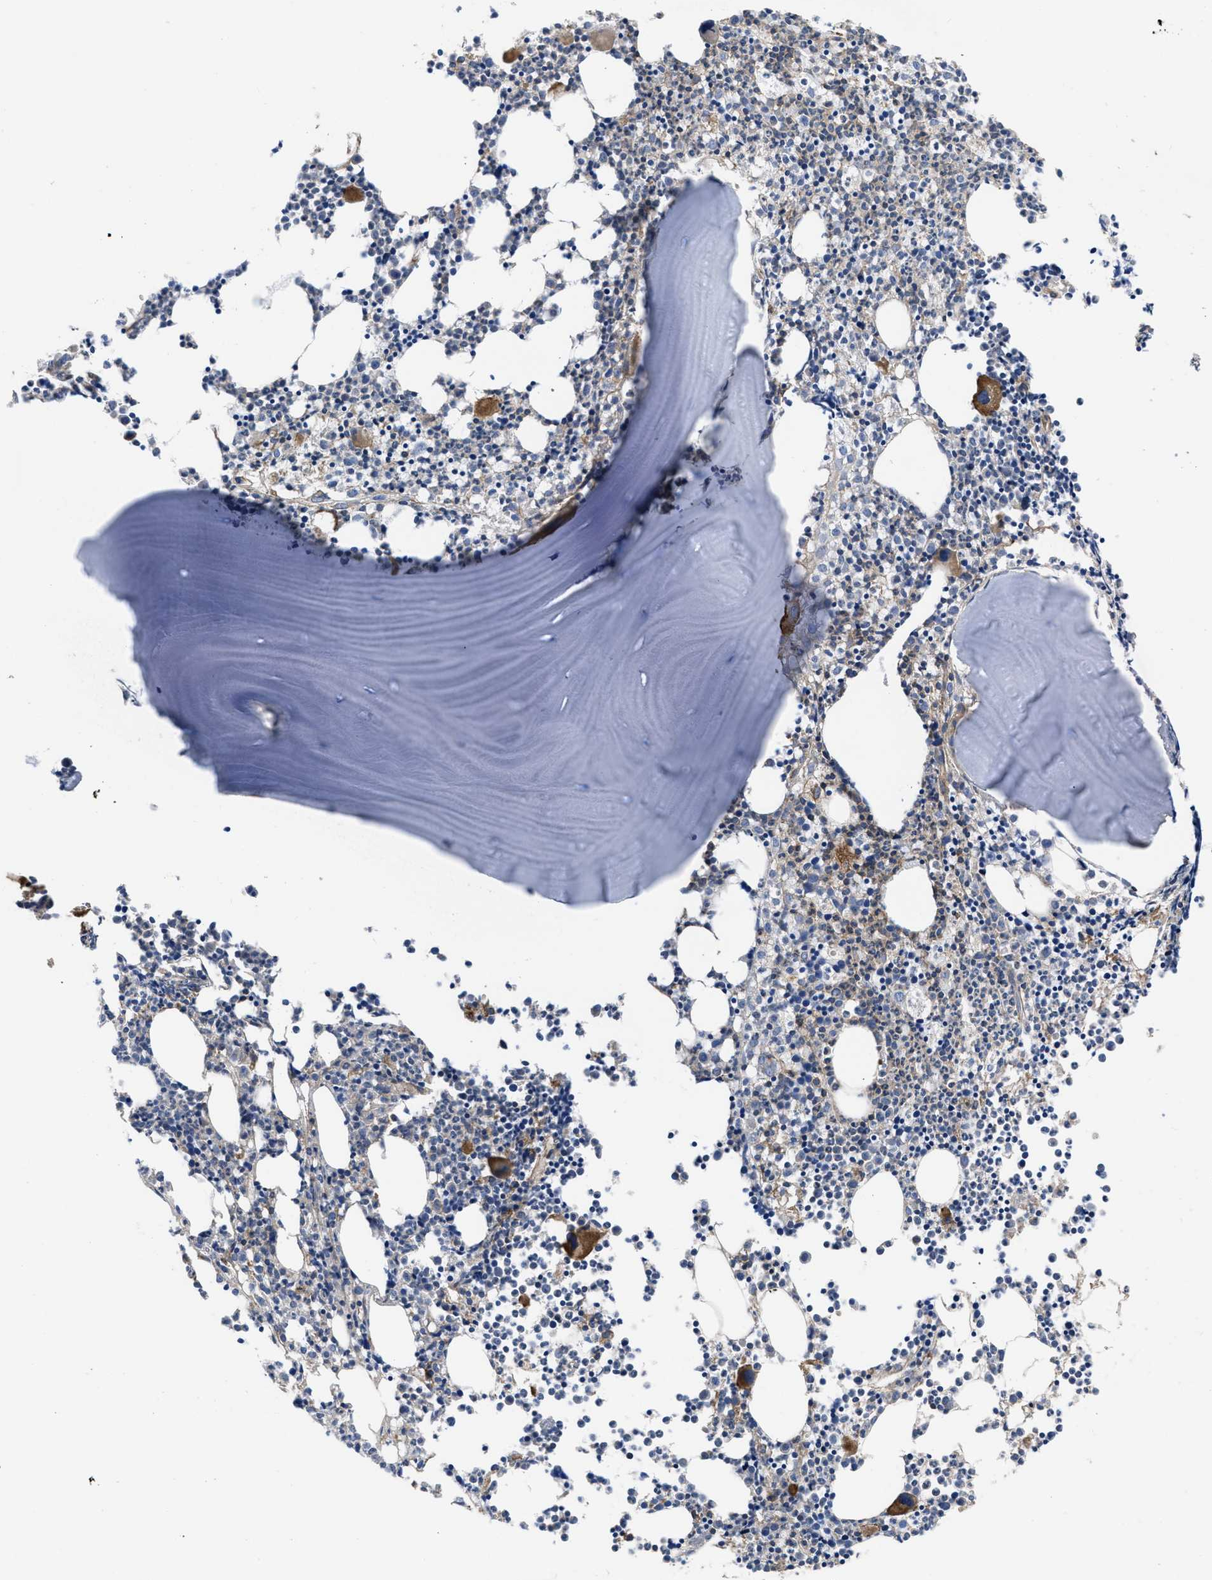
{"staining": {"intensity": "strong", "quantity": "<25%", "location": "cytoplasmic/membranous"}, "tissue": "bone marrow", "cell_type": "Hematopoietic cells", "image_type": "normal", "snomed": [{"axis": "morphology", "description": "Normal tissue, NOS"}, {"axis": "morphology", "description": "Inflammation, NOS"}, {"axis": "topography", "description": "Bone marrow"}], "caption": "Protein positivity by IHC shows strong cytoplasmic/membranous staining in about <25% of hematopoietic cells in unremarkable bone marrow. (DAB IHC with brightfield microscopy, high magnification).", "gene": "SCUBE2", "patient": {"sex": "female", "age": 53}}